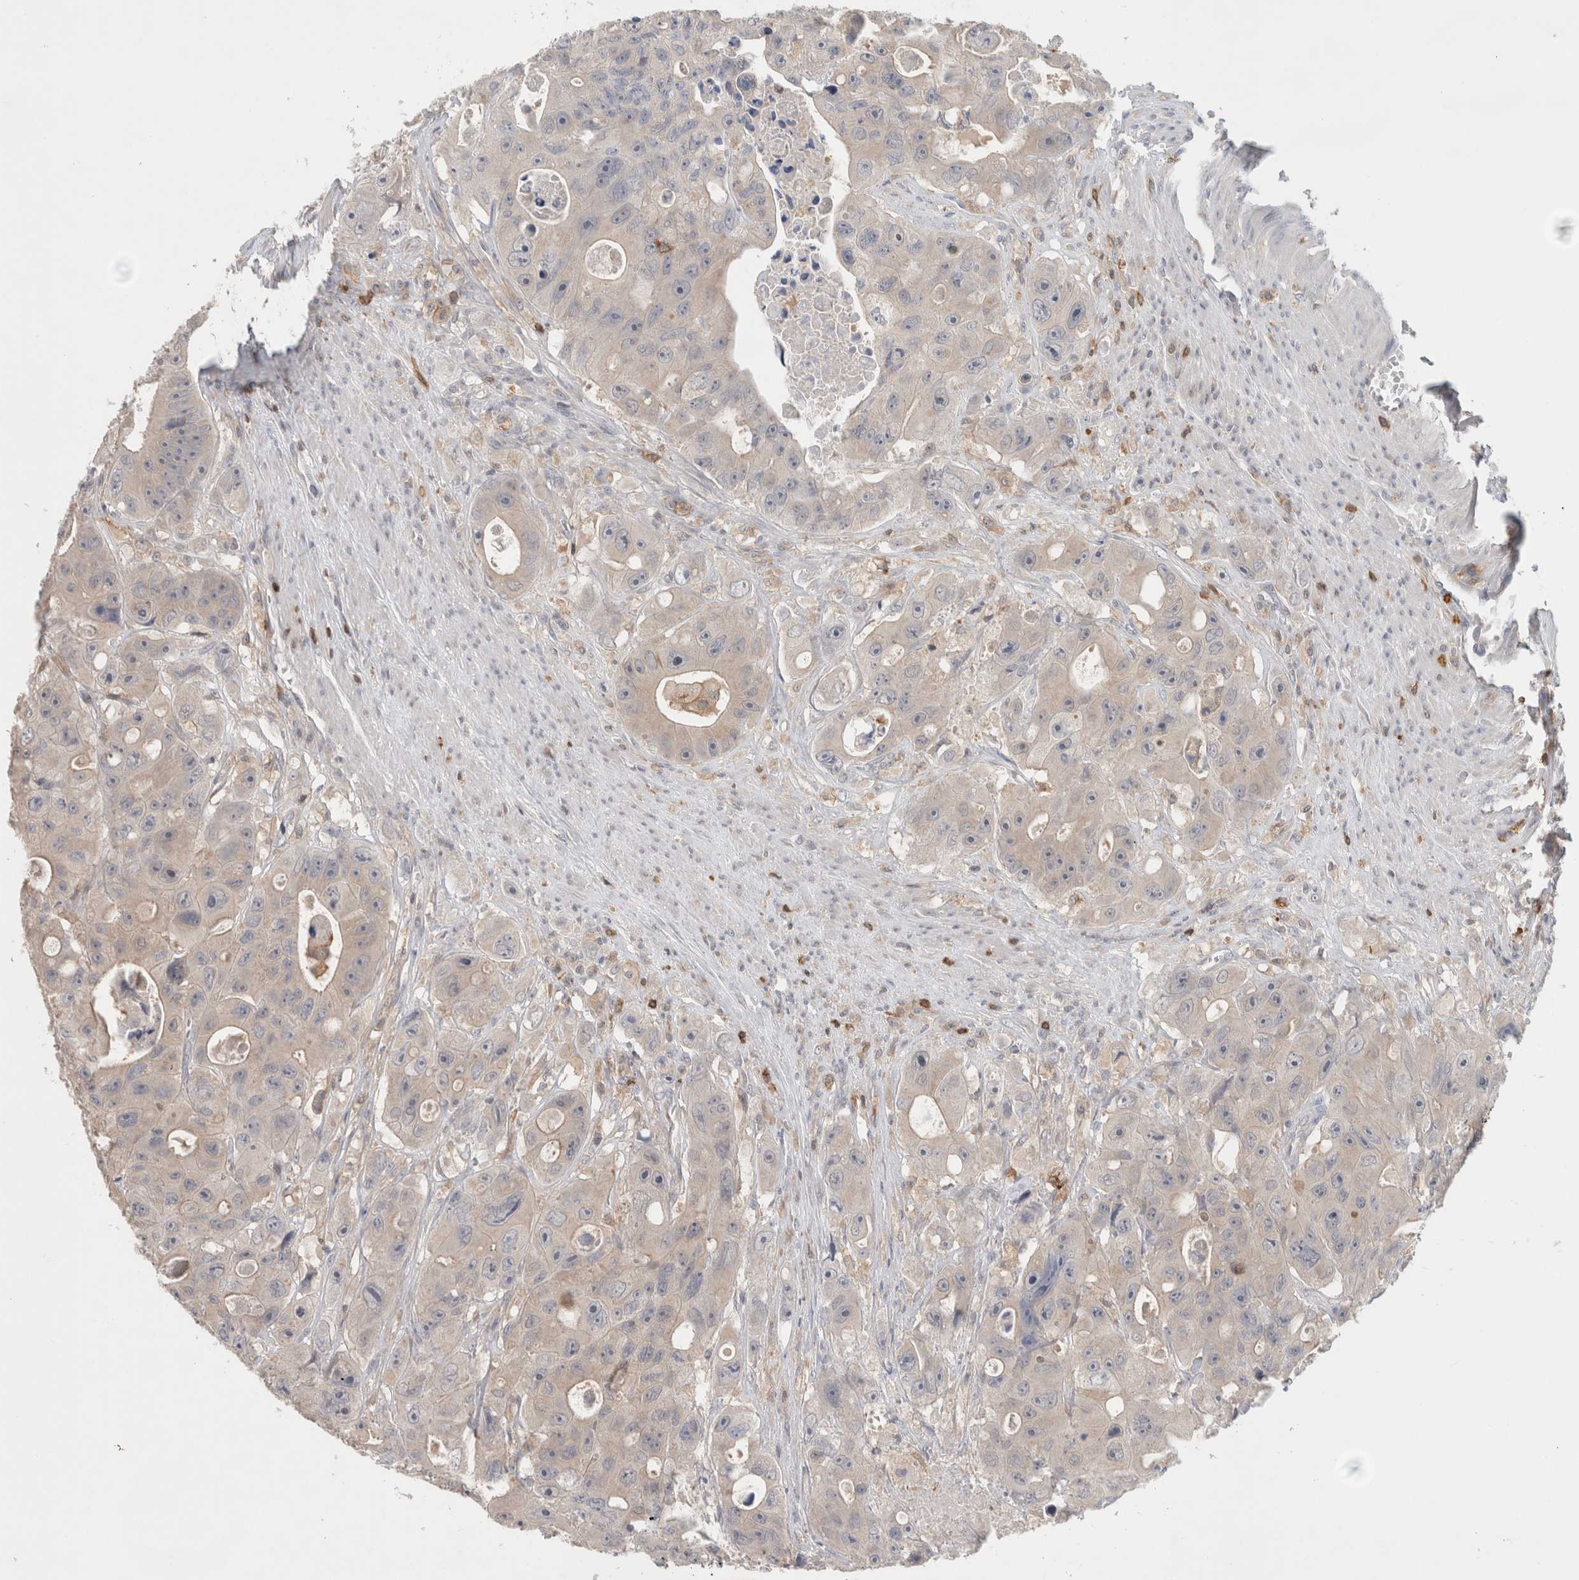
{"staining": {"intensity": "negative", "quantity": "none", "location": "none"}, "tissue": "colorectal cancer", "cell_type": "Tumor cells", "image_type": "cancer", "snomed": [{"axis": "morphology", "description": "Adenocarcinoma, NOS"}, {"axis": "topography", "description": "Colon"}], "caption": "This is an immunohistochemistry (IHC) micrograph of human colorectal adenocarcinoma. There is no expression in tumor cells.", "gene": "GFRA2", "patient": {"sex": "female", "age": 46}}